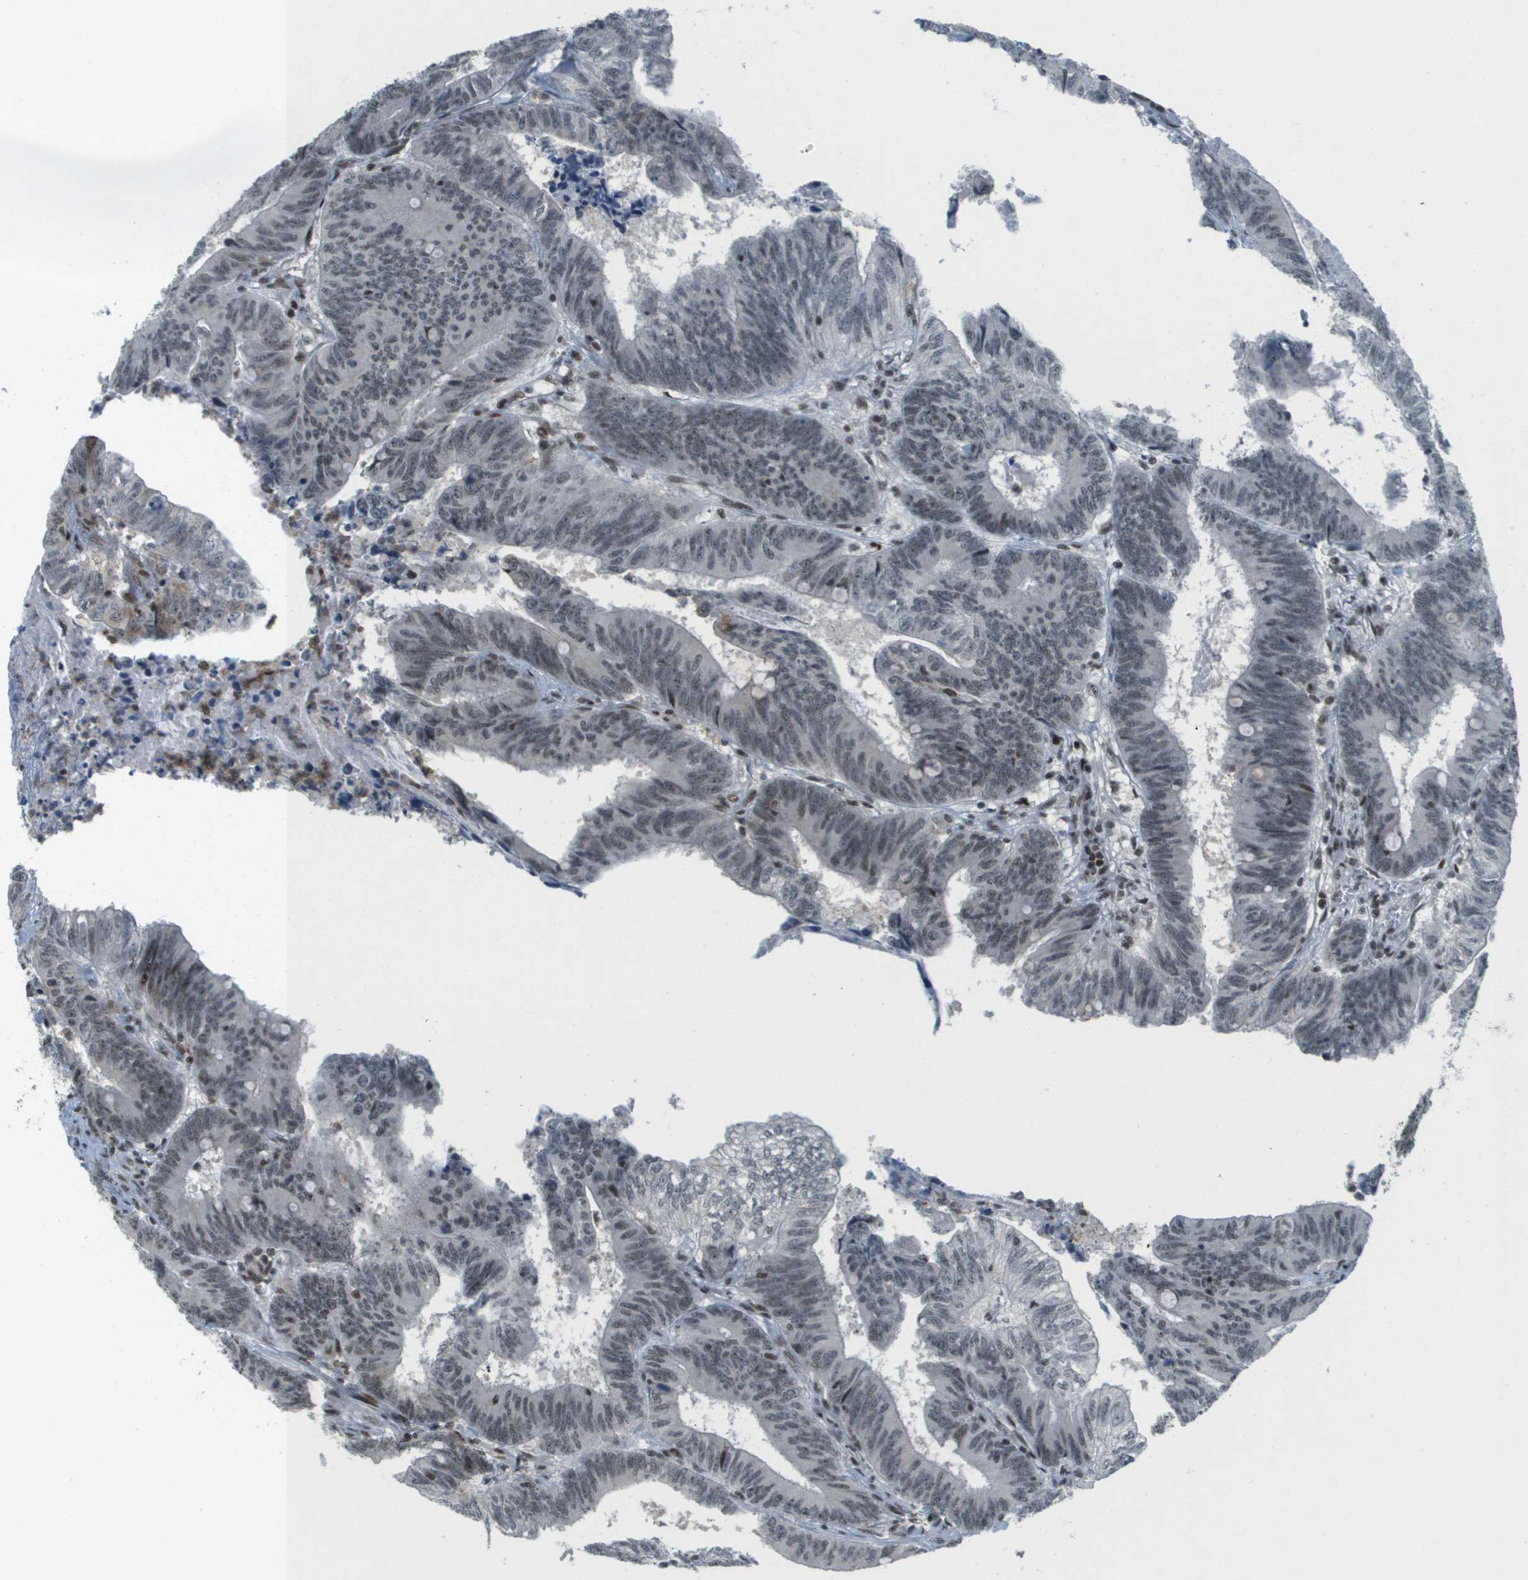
{"staining": {"intensity": "weak", "quantity": "25%-75%", "location": "nuclear"}, "tissue": "colorectal cancer", "cell_type": "Tumor cells", "image_type": "cancer", "snomed": [{"axis": "morphology", "description": "Adenocarcinoma, NOS"}, {"axis": "topography", "description": "Colon"}], "caption": "The photomicrograph shows staining of colorectal cancer (adenocarcinoma), revealing weak nuclear protein staining (brown color) within tumor cells. The protein is shown in brown color, while the nuclei are stained blue.", "gene": "IRF7", "patient": {"sex": "male", "age": 45}}